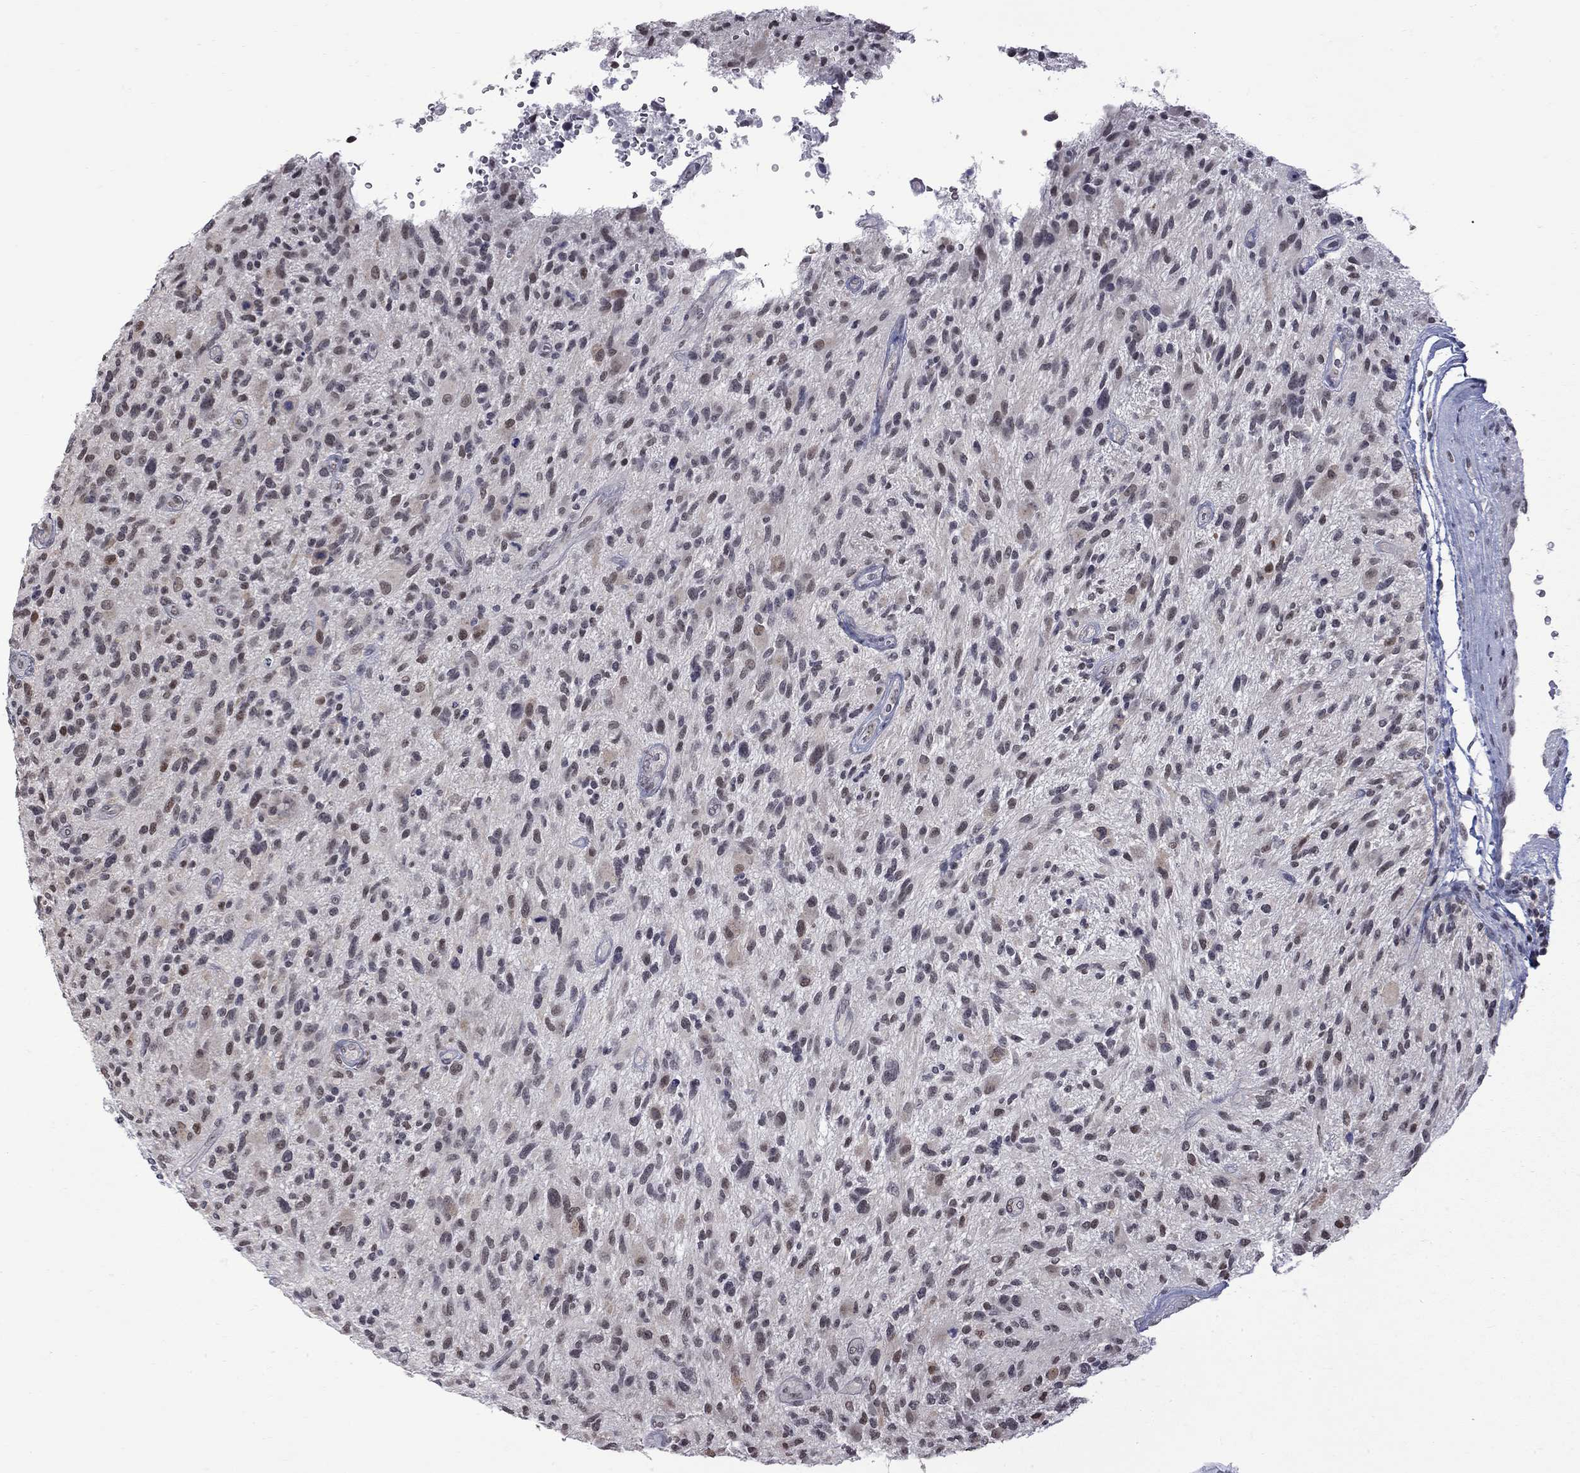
{"staining": {"intensity": "weak", "quantity": "<25%", "location": "nuclear"}, "tissue": "glioma", "cell_type": "Tumor cells", "image_type": "cancer", "snomed": [{"axis": "morphology", "description": "Glioma, malignant, High grade"}, {"axis": "topography", "description": "Brain"}], "caption": "Immunohistochemistry image of glioma stained for a protein (brown), which exhibits no staining in tumor cells. (IHC, brightfield microscopy, high magnification).", "gene": "RFWD3", "patient": {"sex": "male", "age": 47}}